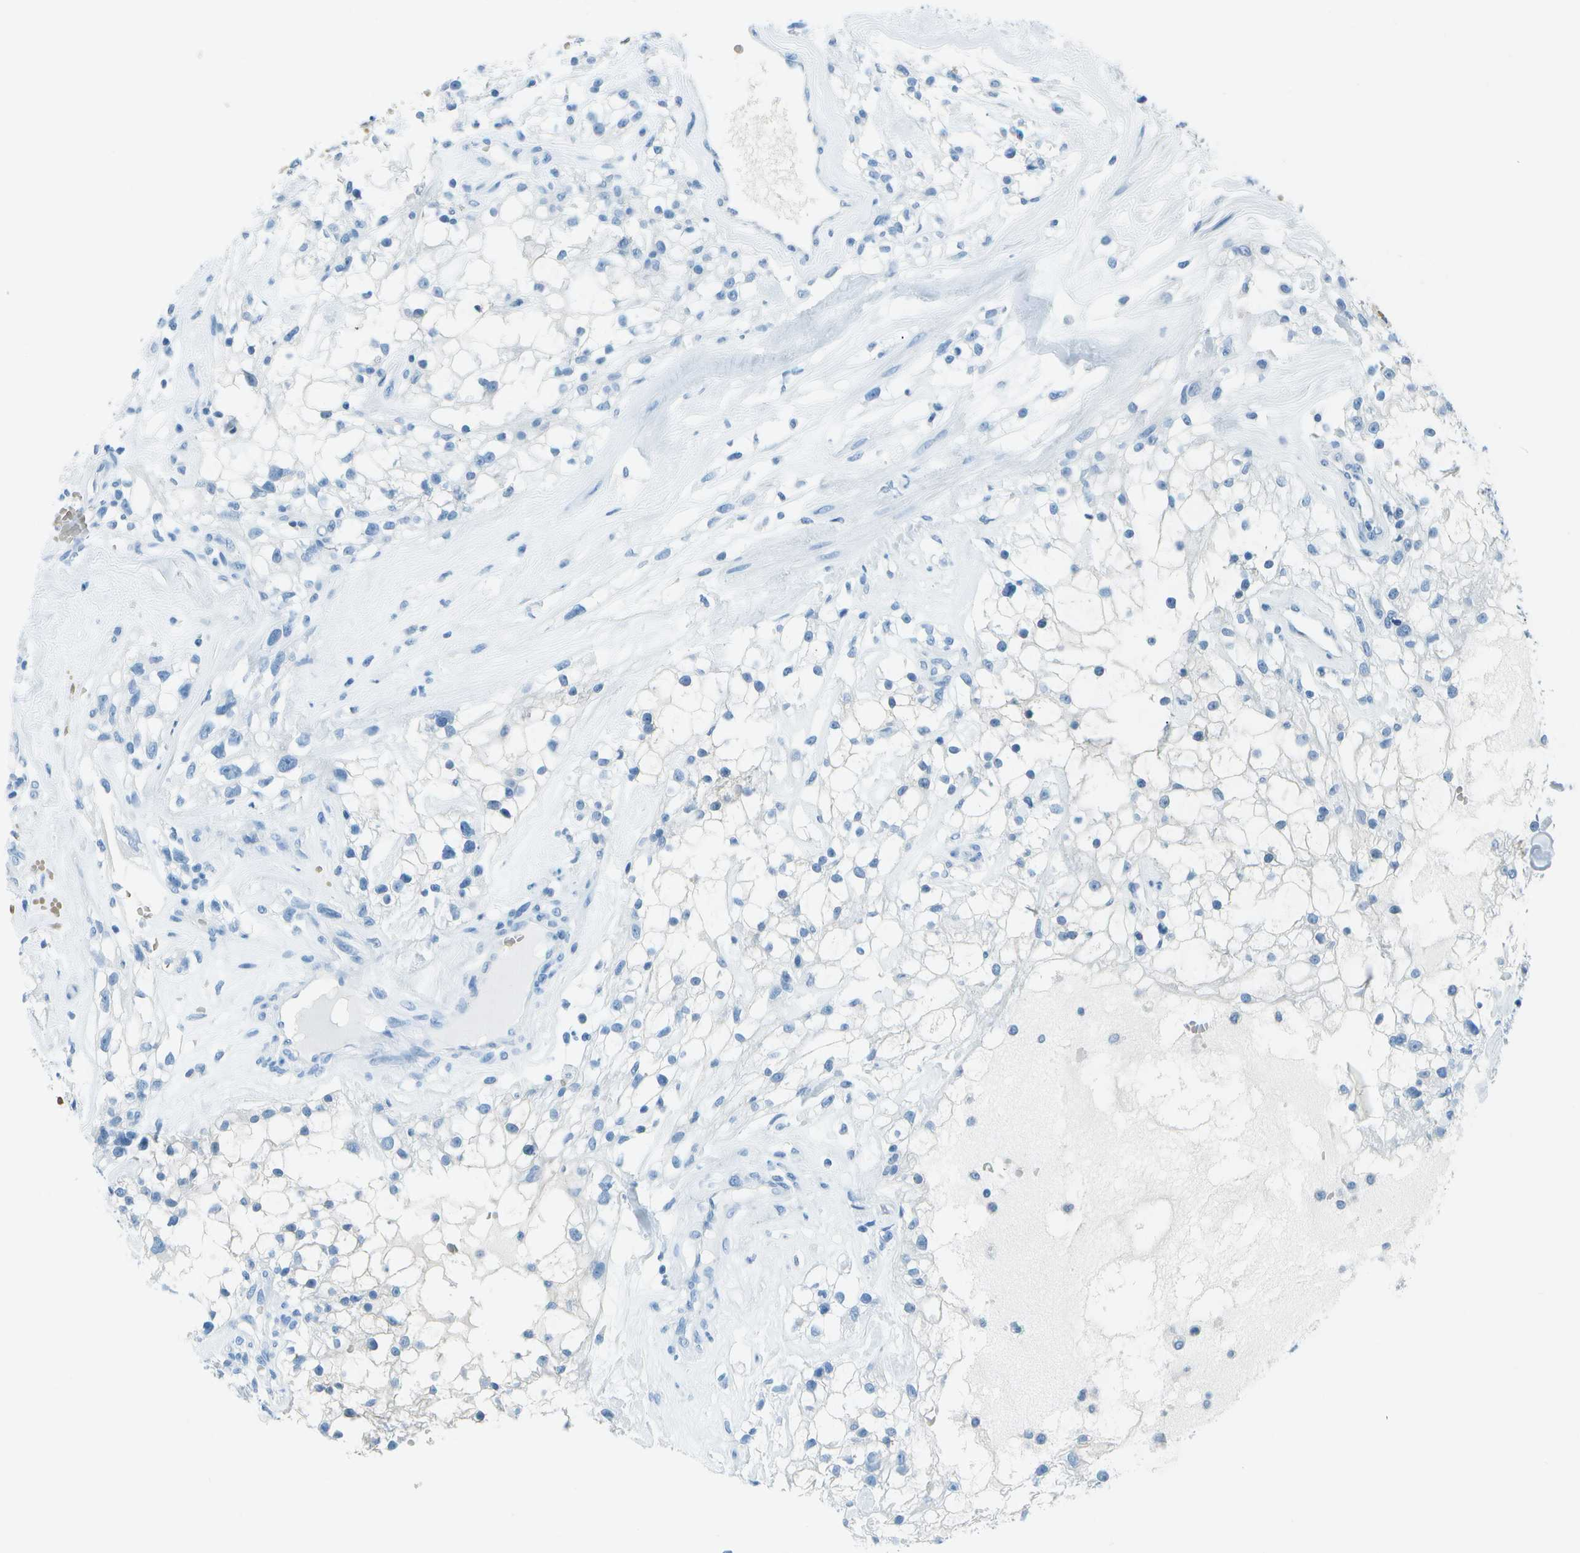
{"staining": {"intensity": "negative", "quantity": "none", "location": "none"}, "tissue": "renal cancer", "cell_type": "Tumor cells", "image_type": "cancer", "snomed": [{"axis": "morphology", "description": "Adenocarcinoma, NOS"}, {"axis": "topography", "description": "Kidney"}], "caption": "This is a histopathology image of IHC staining of renal adenocarcinoma, which shows no positivity in tumor cells.", "gene": "ASL", "patient": {"sex": "female", "age": 60}}